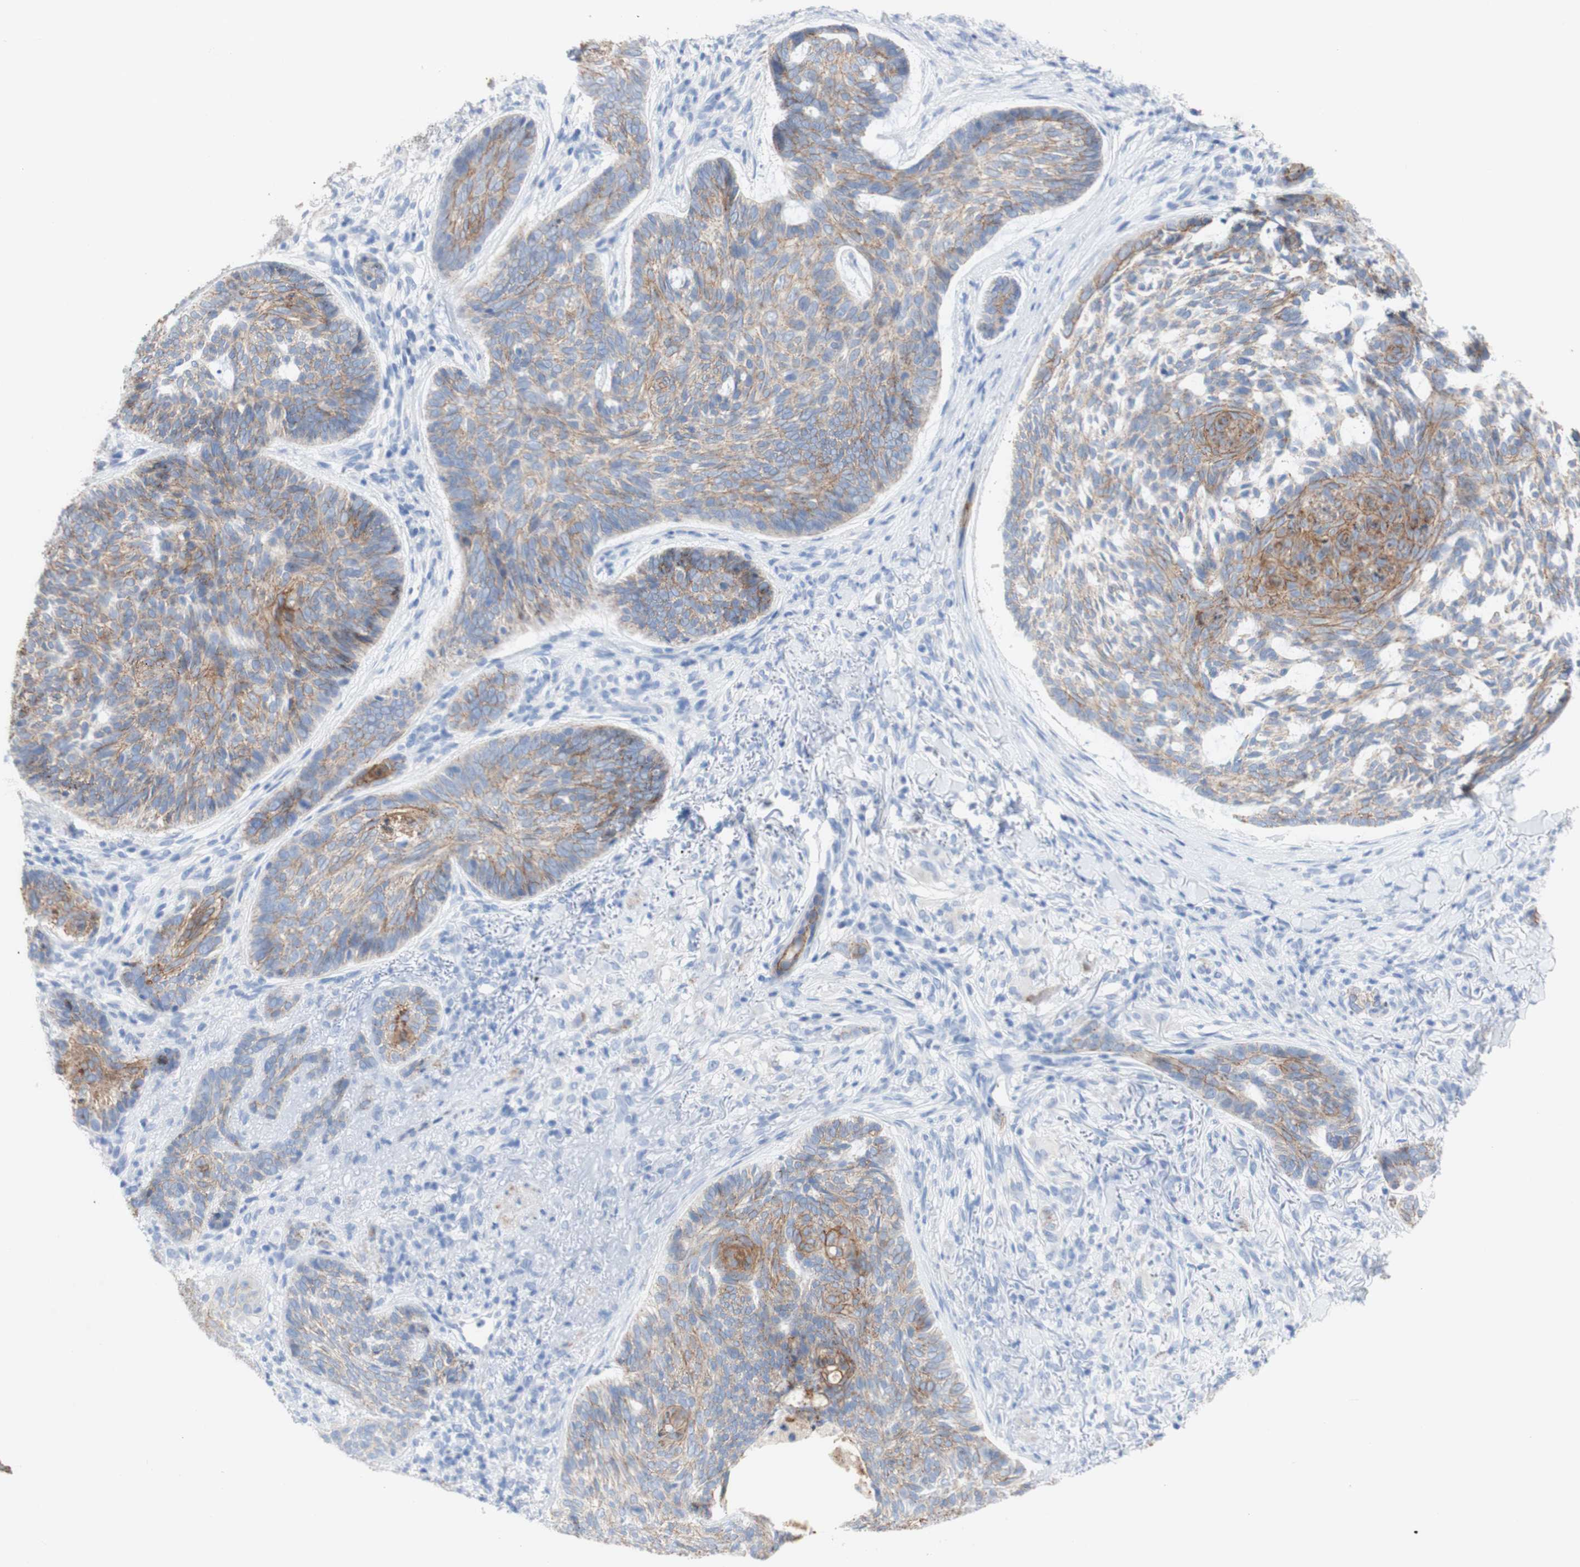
{"staining": {"intensity": "moderate", "quantity": ">75%", "location": "cytoplasmic/membranous"}, "tissue": "skin cancer", "cell_type": "Tumor cells", "image_type": "cancer", "snomed": [{"axis": "morphology", "description": "Basal cell carcinoma"}, {"axis": "topography", "description": "Skin"}], "caption": "This micrograph exhibits basal cell carcinoma (skin) stained with immunohistochemistry (IHC) to label a protein in brown. The cytoplasmic/membranous of tumor cells show moderate positivity for the protein. Nuclei are counter-stained blue.", "gene": "DSC2", "patient": {"sex": "male", "age": 43}}